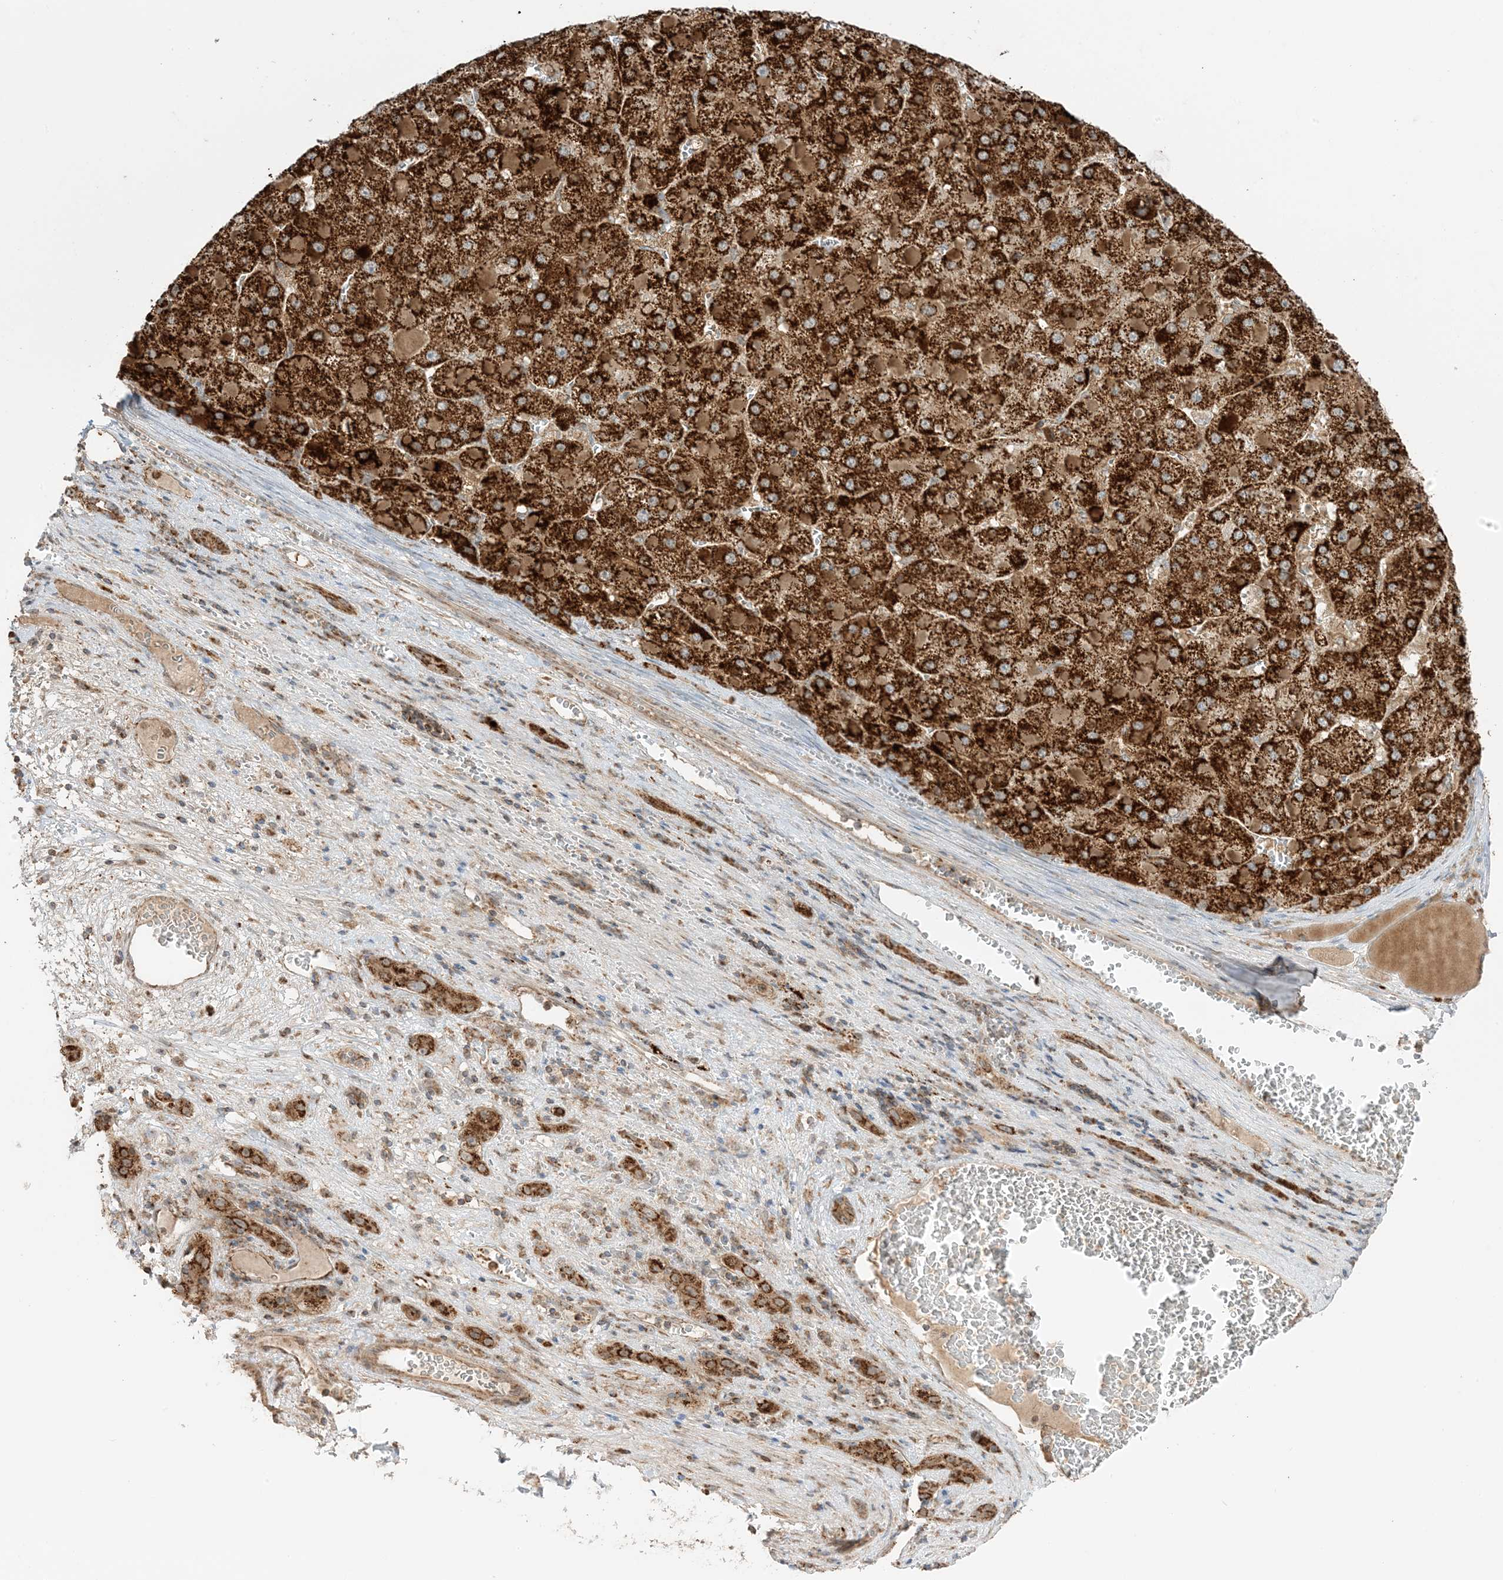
{"staining": {"intensity": "strong", "quantity": ">75%", "location": "cytoplasmic/membranous"}, "tissue": "liver cancer", "cell_type": "Tumor cells", "image_type": "cancer", "snomed": [{"axis": "morphology", "description": "Carcinoma, Hepatocellular, NOS"}, {"axis": "topography", "description": "Liver"}], "caption": "Immunohistochemical staining of human liver cancer (hepatocellular carcinoma) reveals strong cytoplasmic/membranous protein staining in about >75% of tumor cells.", "gene": "N4BP3", "patient": {"sex": "female", "age": 73}}